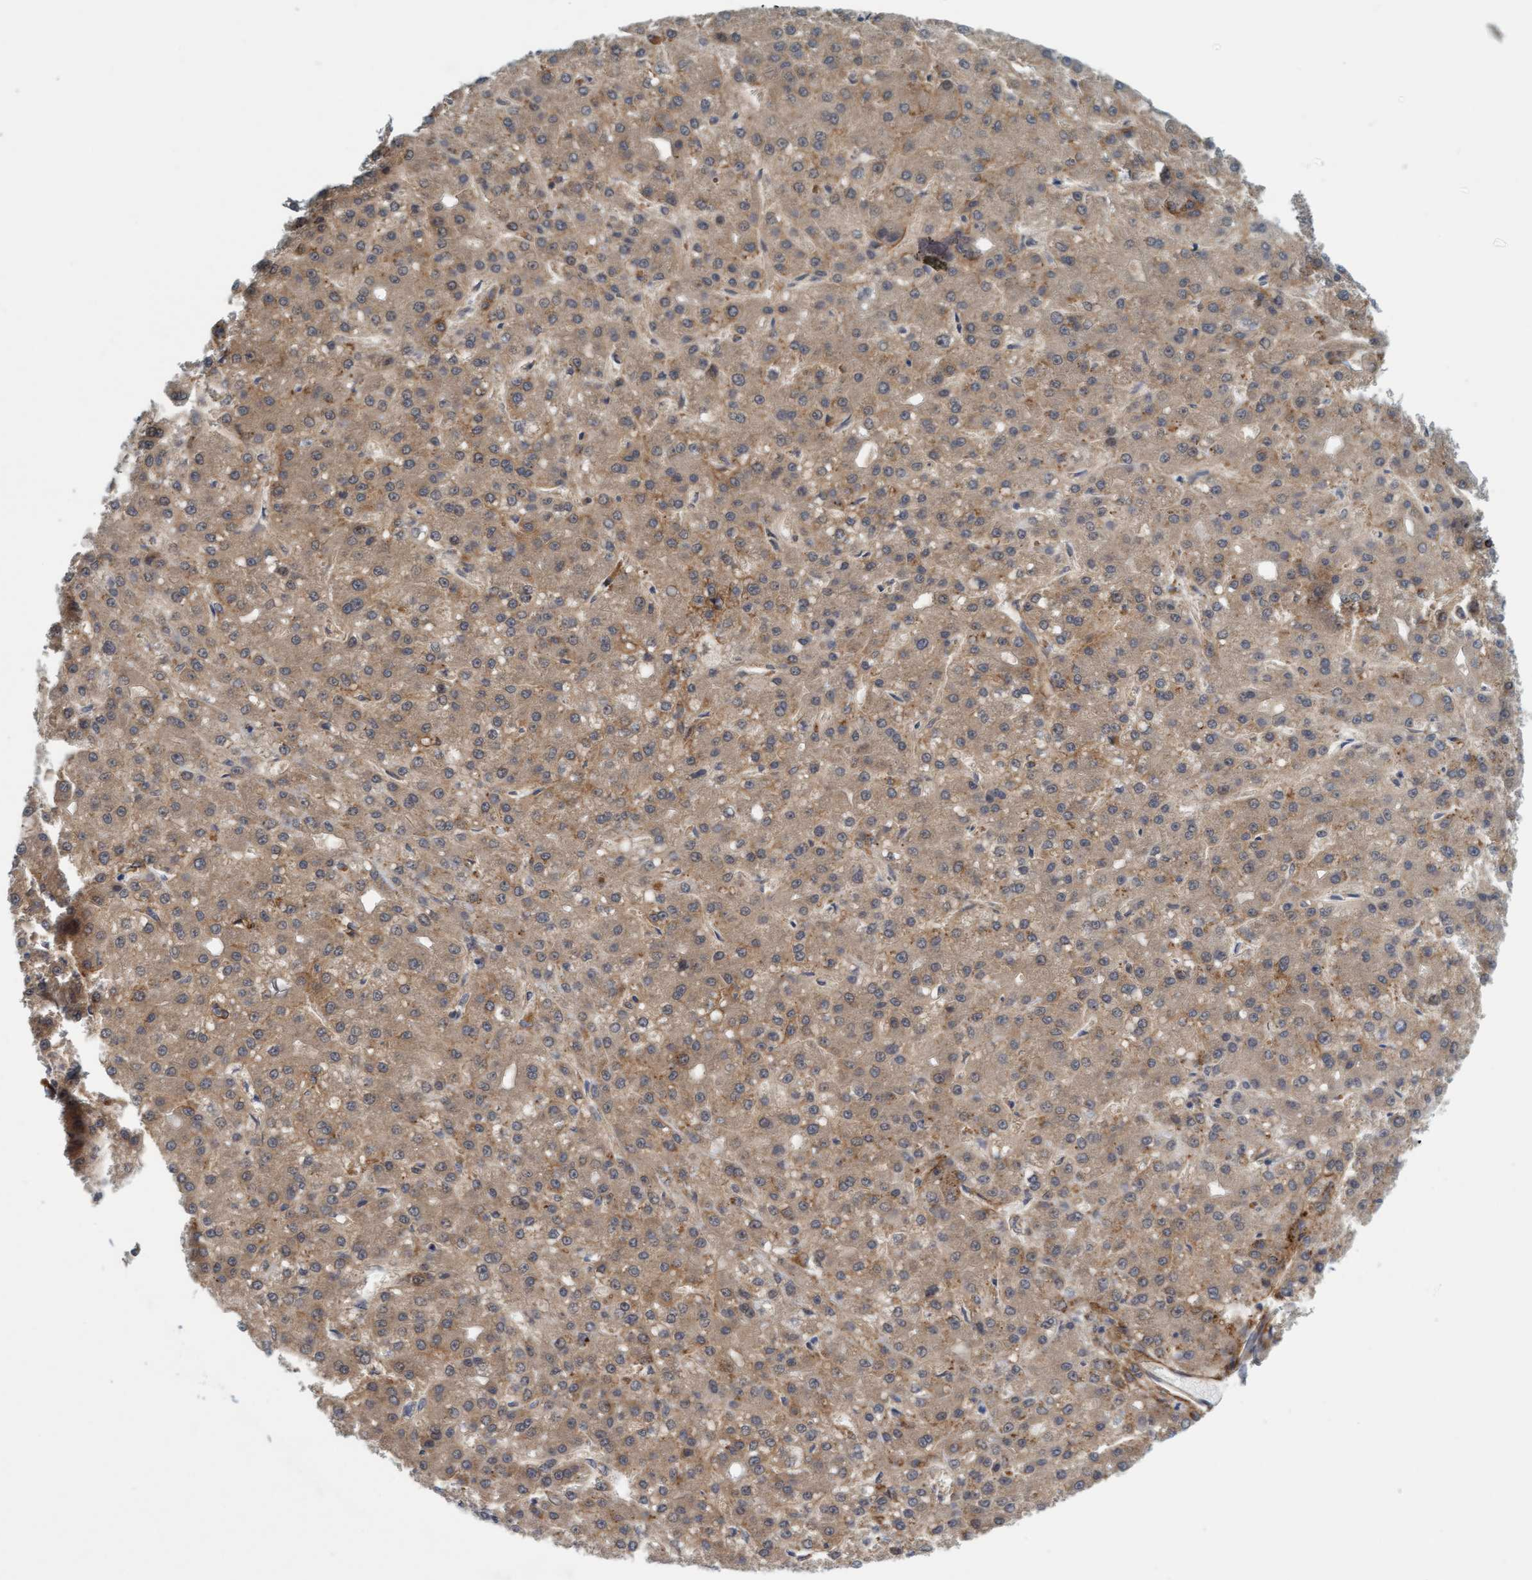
{"staining": {"intensity": "weak", "quantity": ">75%", "location": "cytoplasmic/membranous"}, "tissue": "liver cancer", "cell_type": "Tumor cells", "image_type": "cancer", "snomed": [{"axis": "morphology", "description": "Carcinoma, Hepatocellular, NOS"}, {"axis": "topography", "description": "Liver"}], "caption": "This is an image of IHC staining of liver cancer, which shows weak staining in the cytoplasmic/membranous of tumor cells.", "gene": "TSTD2", "patient": {"sex": "male", "age": 67}}